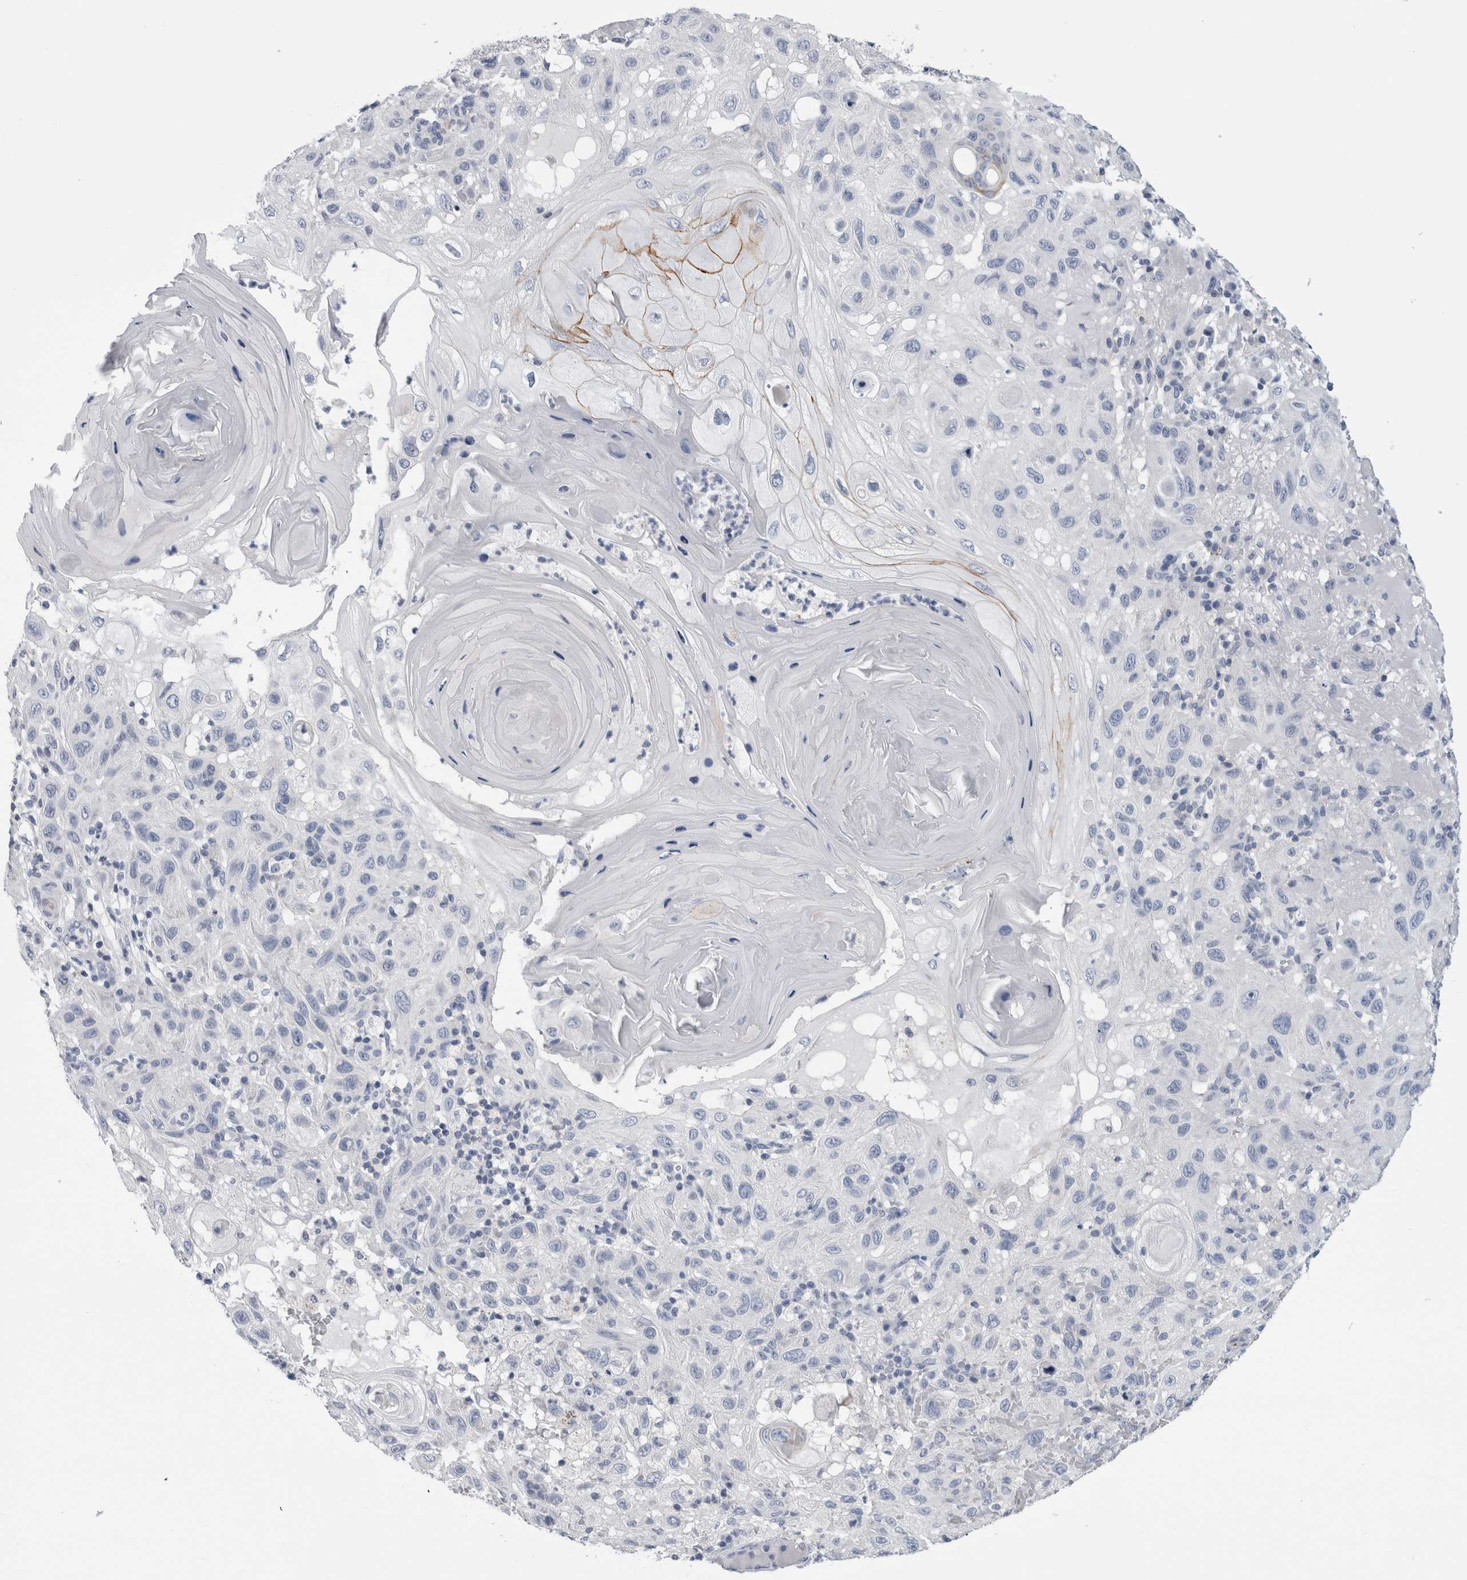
{"staining": {"intensity": "negative", "quantity": "none", "location": "none"}, "tissue": "skin cancer", "cell_type": "Tumor cells", "image_type": "cancer", "snomed": [{"axis": "morphology", "description": "Normal tissue, NOS"}, {"axis": "morphology", "description": "Squamous cell carcinoma, NOS"}, {"axis": "topography", "description": "Skin"}], "caption": "An immunohistochemistry histopathology image of skin cancer (squamous cell carcinoma) is shown. There is no staining in tumor cells of skin cancer (squamous cell carcinoma).", "gene": "ANKFY1", "patient": {"sex": "female", "age": 96}}